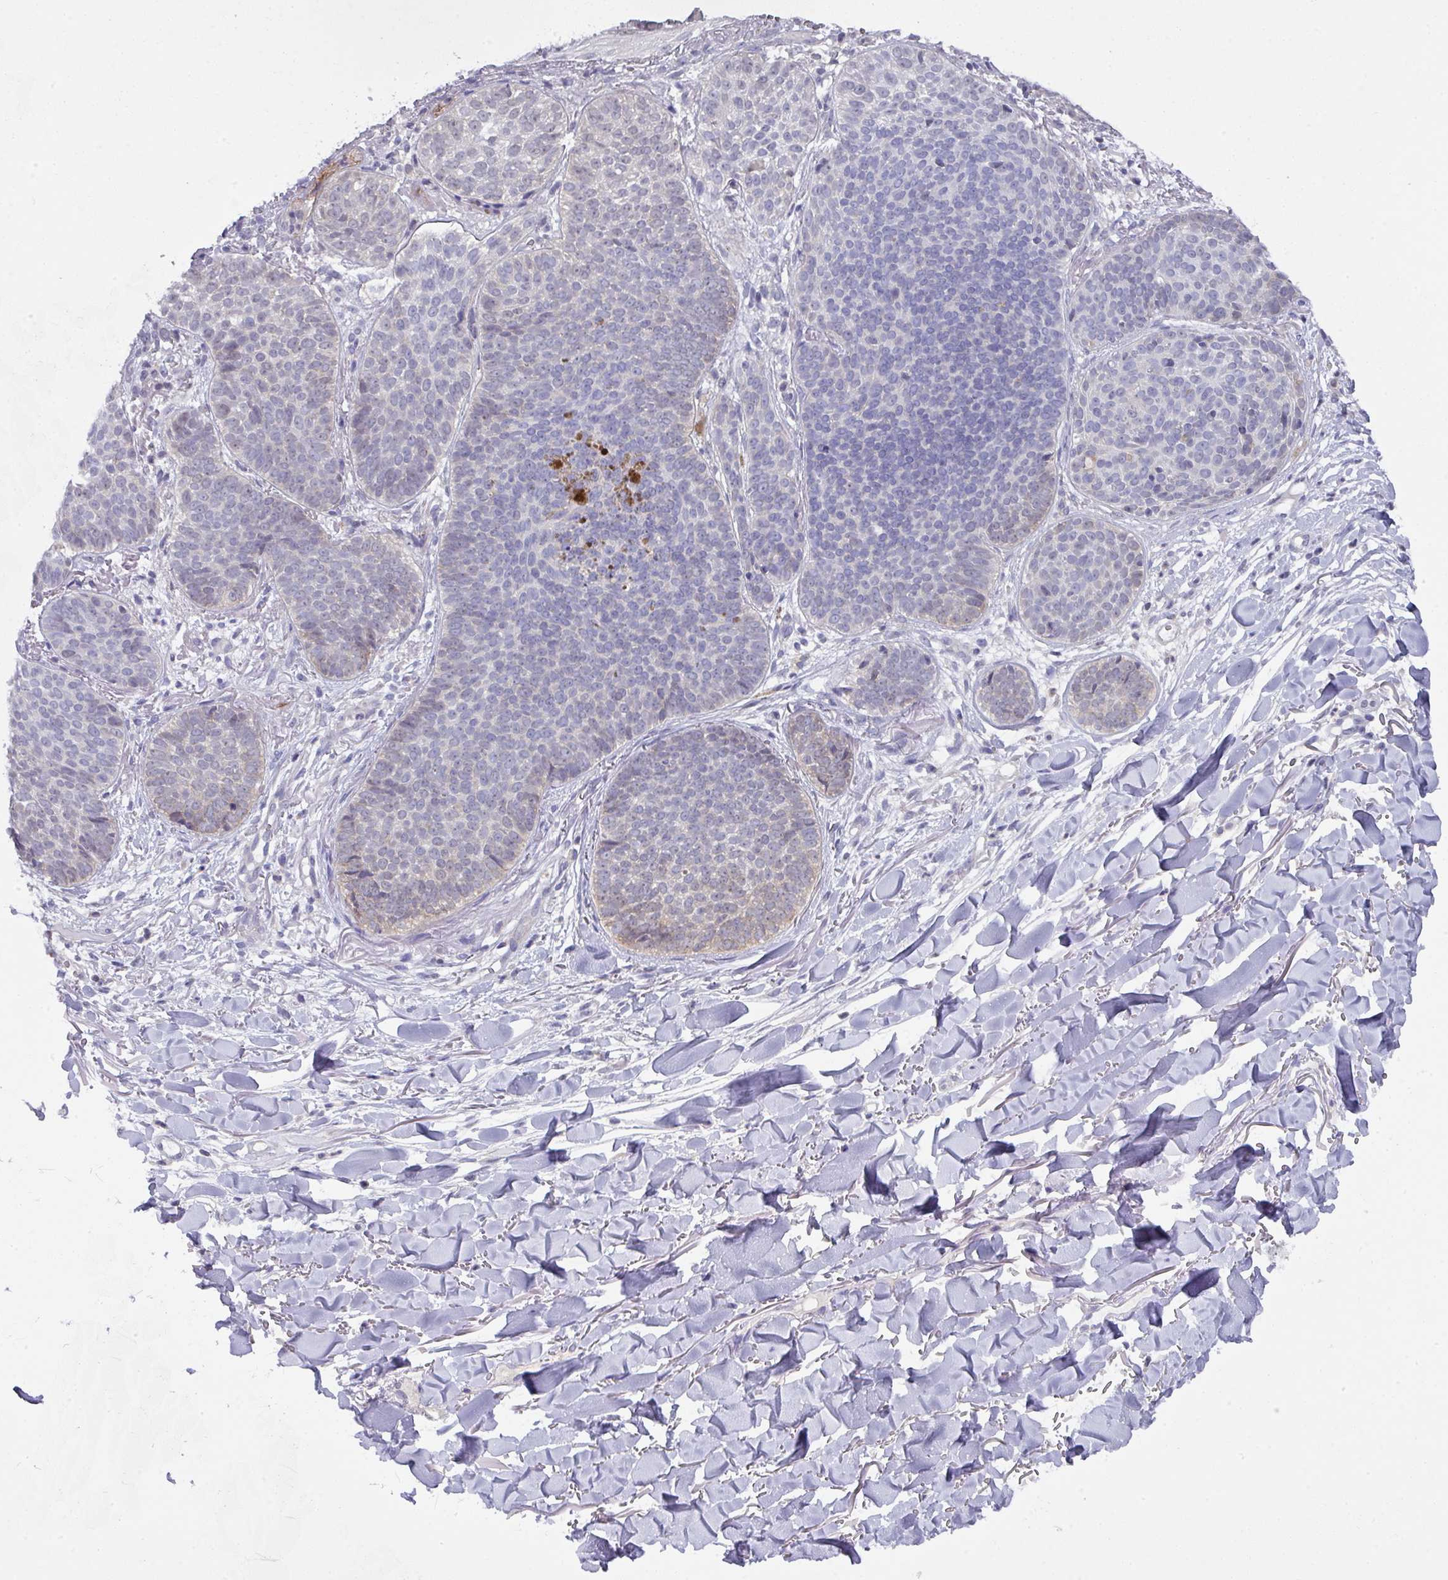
{"staining": {"intensity": "weak", "quantity": "<25%", "location": "cytoplasmic/membranous"}, "tissue": "skin cancer", "cell_type": "Tumor cells", "image_type": "cancer", "snomed": [{"axis": "morphology", "description": "Basal cell carcinoma"}, {"axis": "topography", "description": "Skin"}, {"axis": "topography", "description": "Skin of neck"}, {"axis": "topography", "description": "Skin of shoulder"}, {"axis": "topography", "description": "Skin of back"}], "caption": "Immunohistochemistry micrograph of human basal cell carcinoma (skin) stained for a protein (brown), which exhibits no positivity in tumor cells.", "gene": "DCAF12L2", "patient": {"sex": "male", "age": 80}}